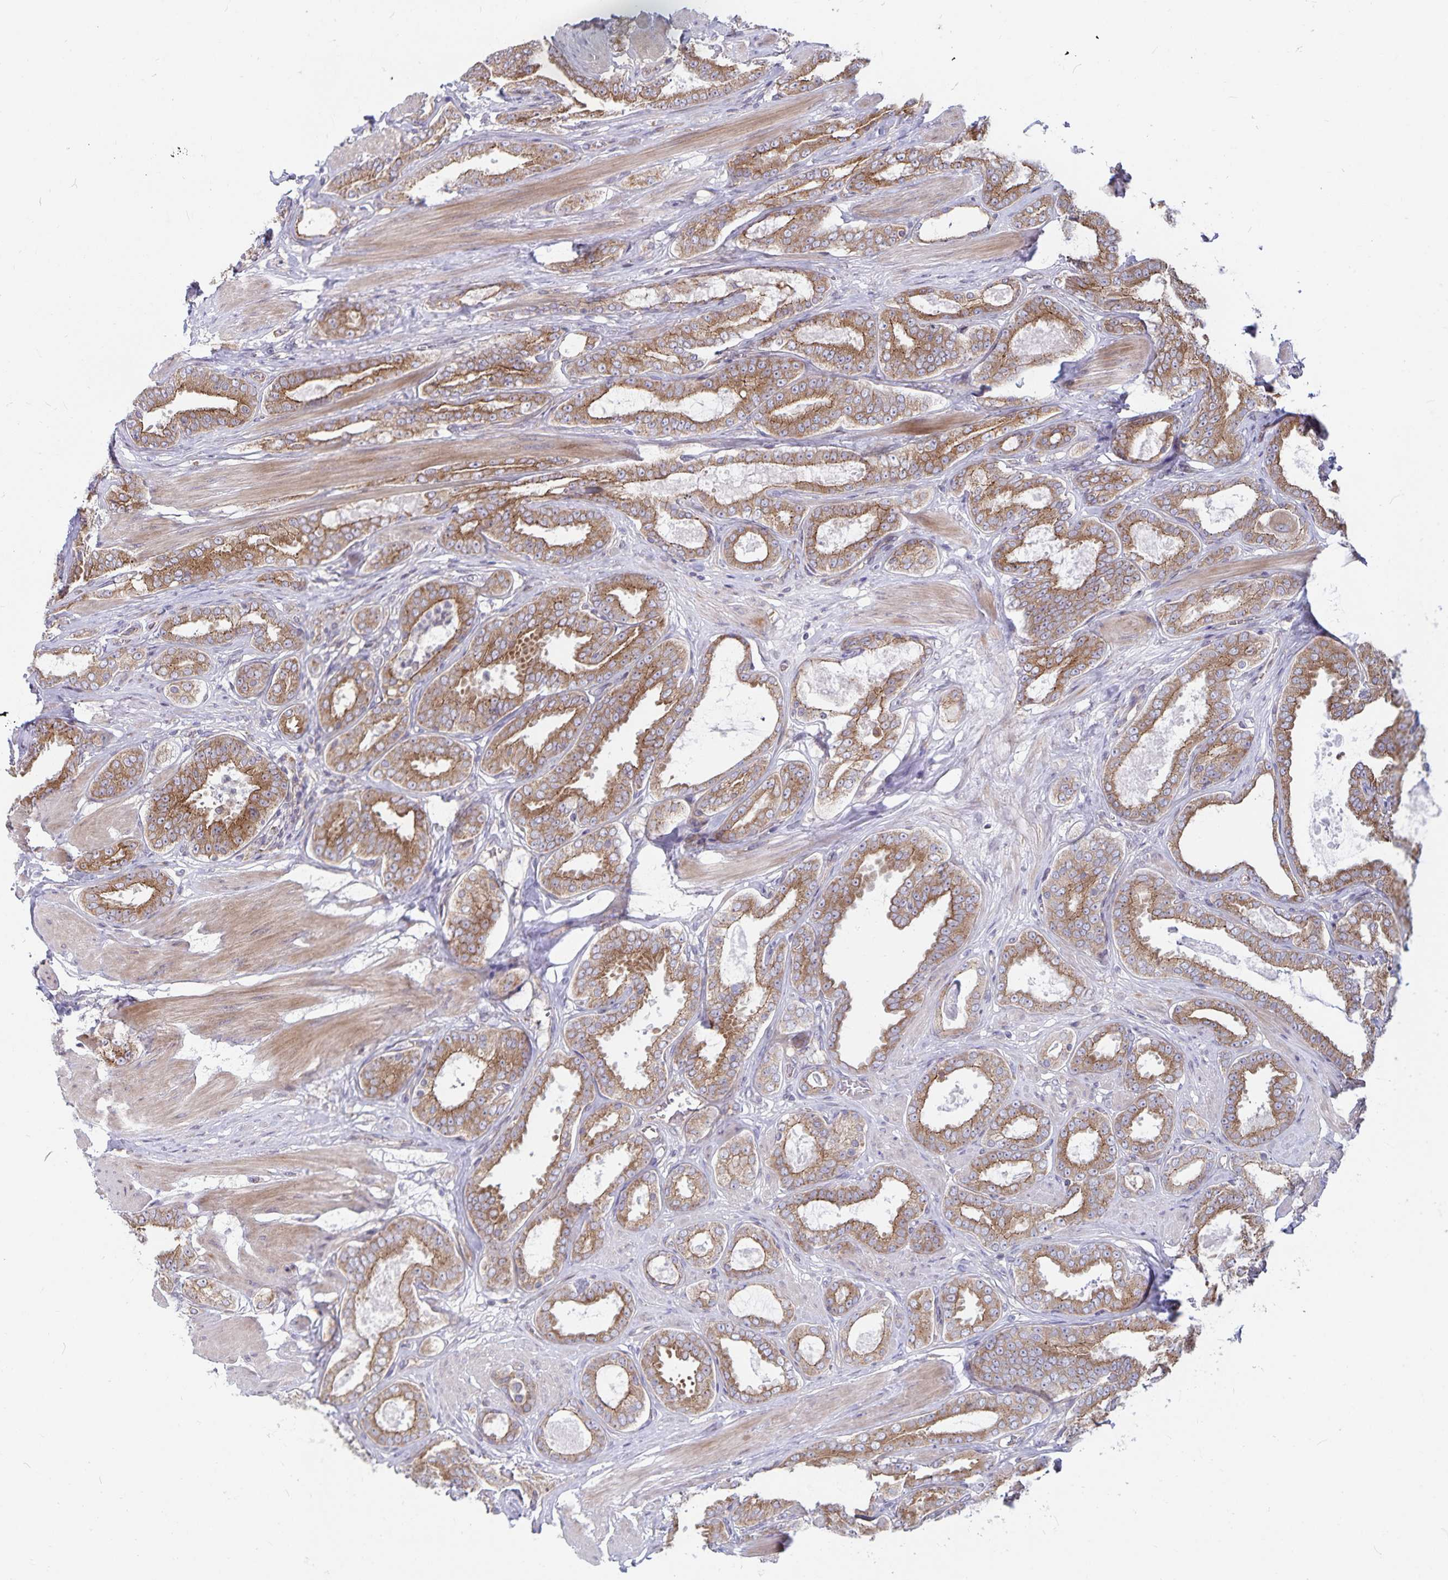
{"staining": {"intensity": "moderate", "quantity": ">75%", "location": "cytoplasmic/membranous"}, "tissue": "prostate cancer", "cell_type": "Tumor cells", "image_type": "cancer", "snomed": [{"axis": "morphology", "description": "Adenocarcinoma, High grade"}, {"axis": "topography", "description": "Prostate"}], "caption": "DAB immunohistochemical staining of human prostate cancer (adenocarcinoma (high-grade)) exhibits moderate cytoplasmic/membranous protein positivity in approximately >75% of tumor cells. (DAB = brown stain, brightfield microscopy at high magnification).", "gene": "SEC62", "patient": {"sex": "male", "age": 63}}